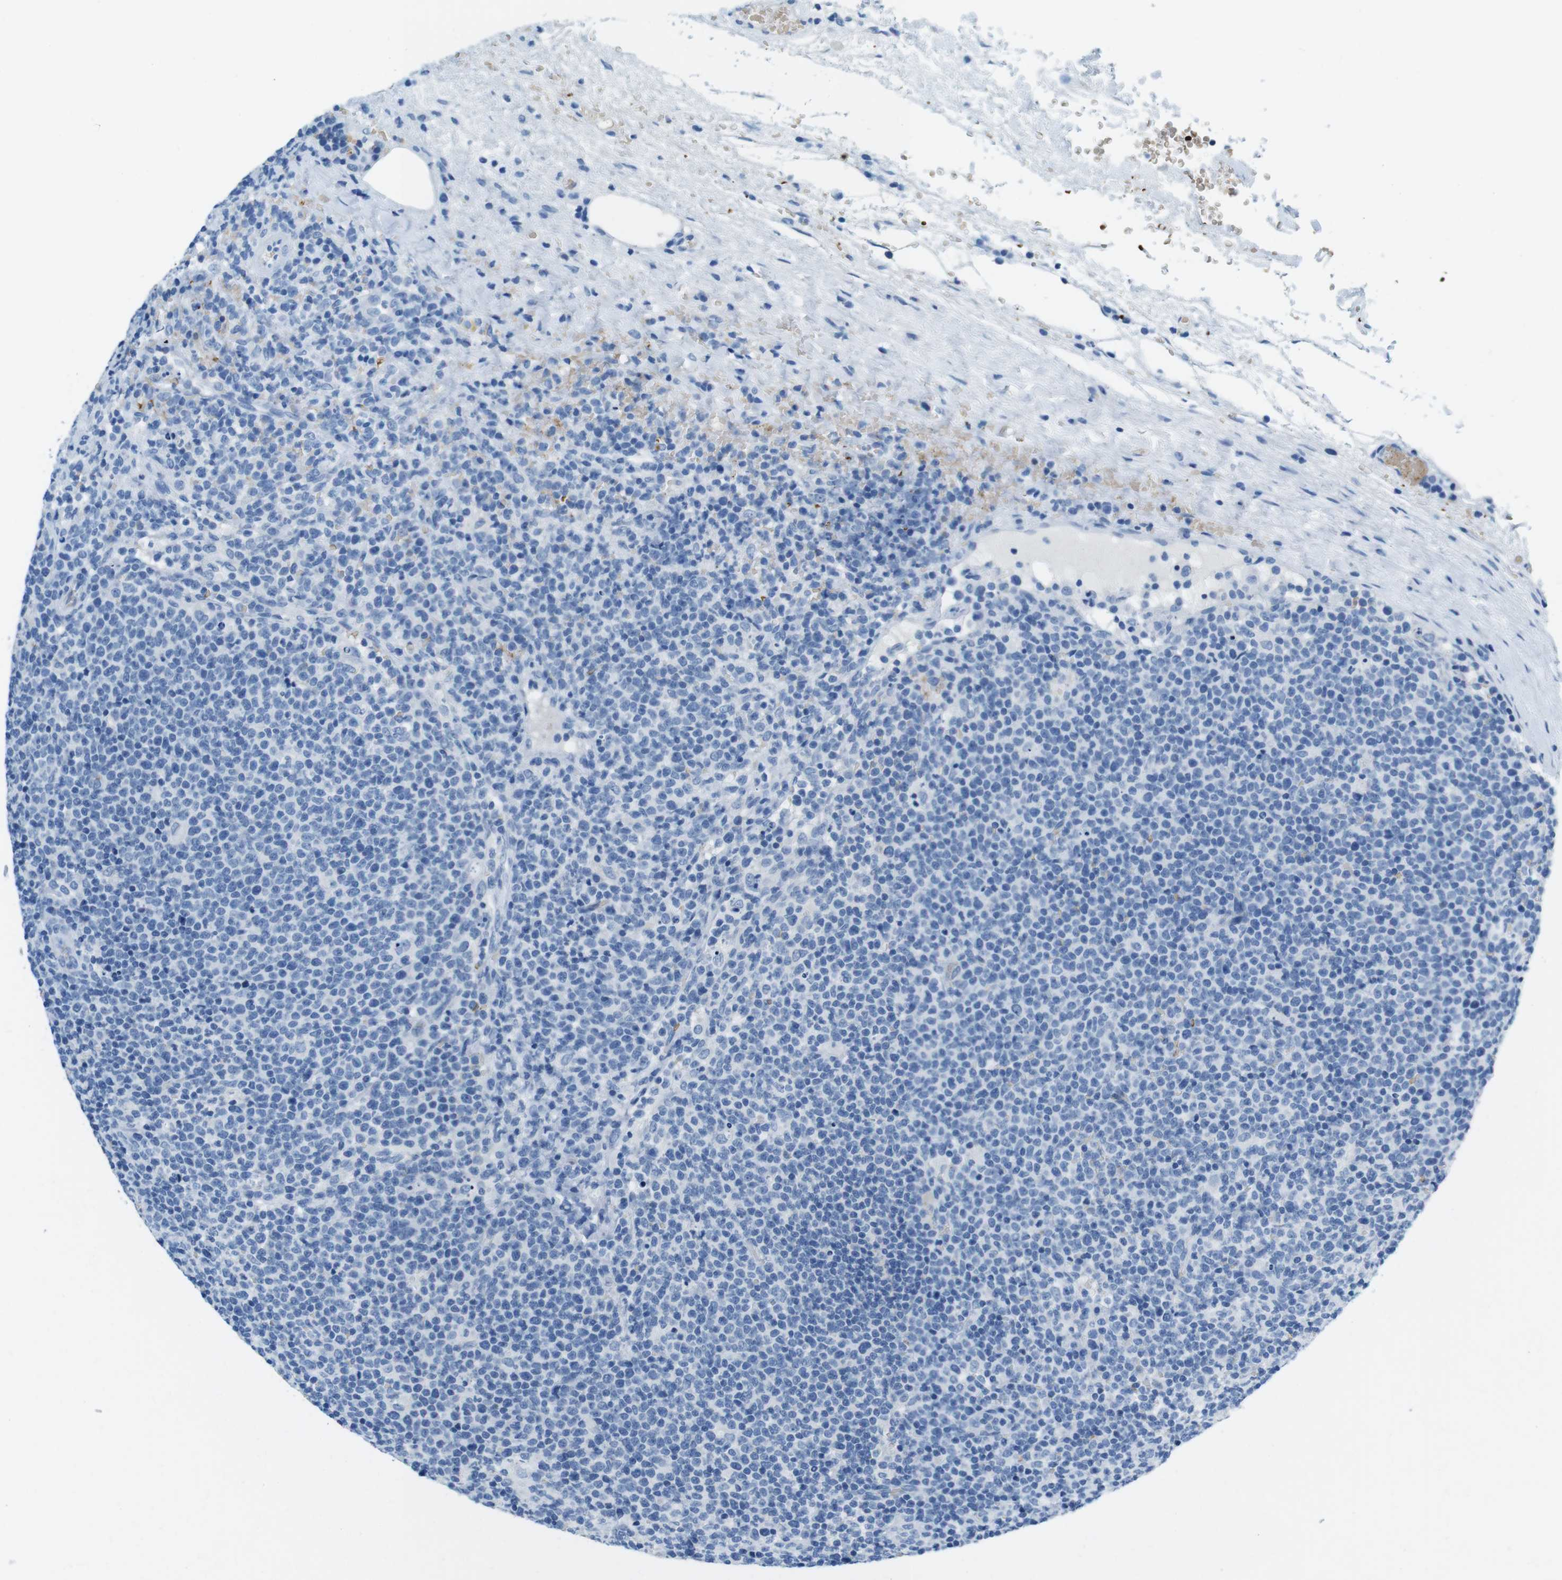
{"staining": {"intensity": "negative", "quantity": "none", "location": "none"}, "tissue": "lymphoma", "cell_type": "Tumor cells", "image_type": "cancer", "snomed": [{"axis": "morphology", "description": "Malignant lymphoma, non-Hodgkin's type, High grade"}, {"axis": "topography", "description": "Lymph node"}], "caption": "The immunohistochemistry (IHC) photomicrograph has no significant expression in tumor cells of lymphoma tissue. (Brightfield microscopy of DAB immunohistochemistry at high magnification).", "gene": "TFAP2C", "patient": {"sex": "male", "age": 61}}